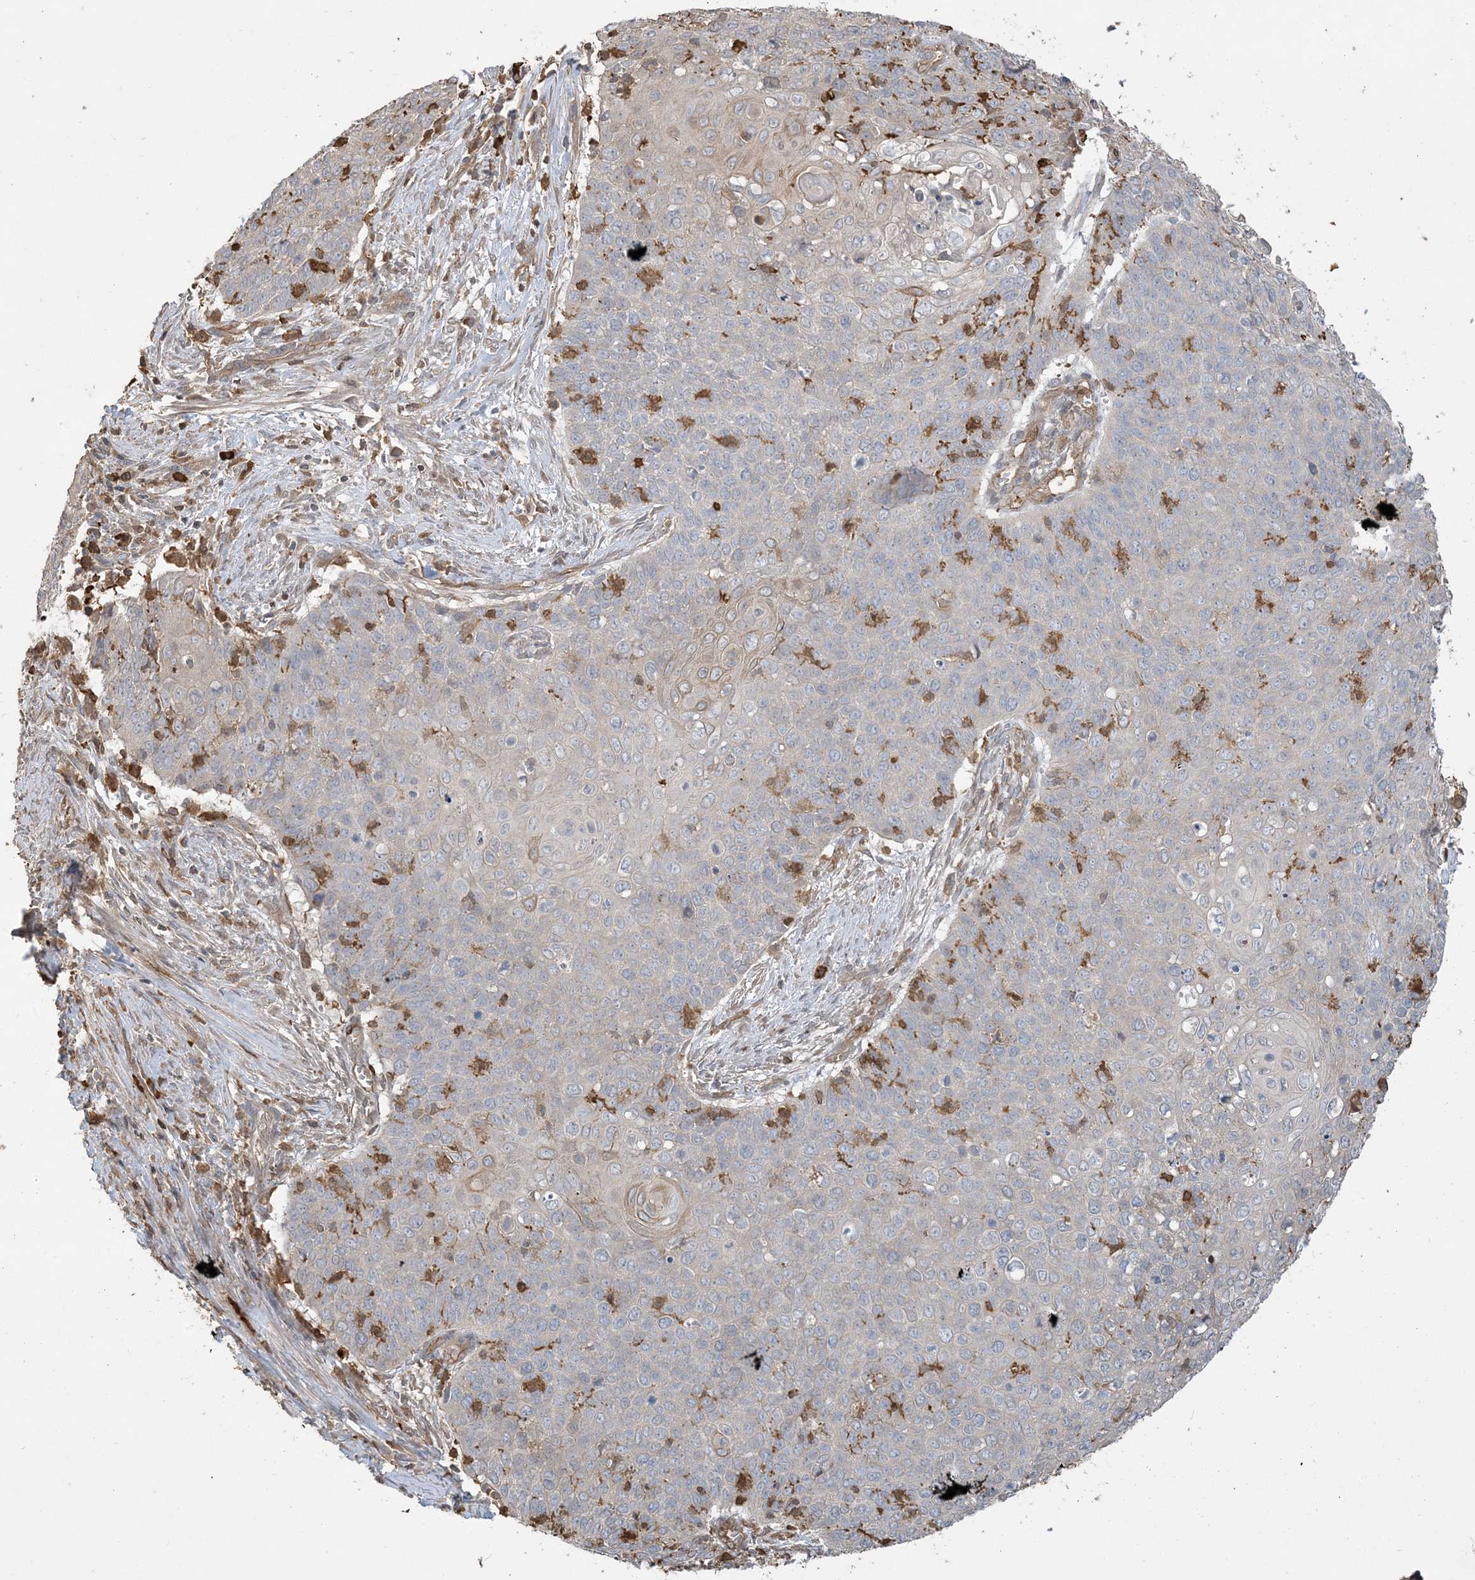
{"staining": {"intensity": "negative", "quantity": "none", "location": "none"}, "tissue": "cervical cancer", "cell_type": "Tumor cells", "image_type": "cancer", "snomed": [{"axis": "morphology", "description": "Squamous cell carcinoma, NOS"}, {"axis": "topography", "description": "Cervix"}], "caption": "Tumor cells are negative for brown protein staining in cervical cancer.", "gene": "TMSB4X", "patient": {"sex": "female", "age": 39}}